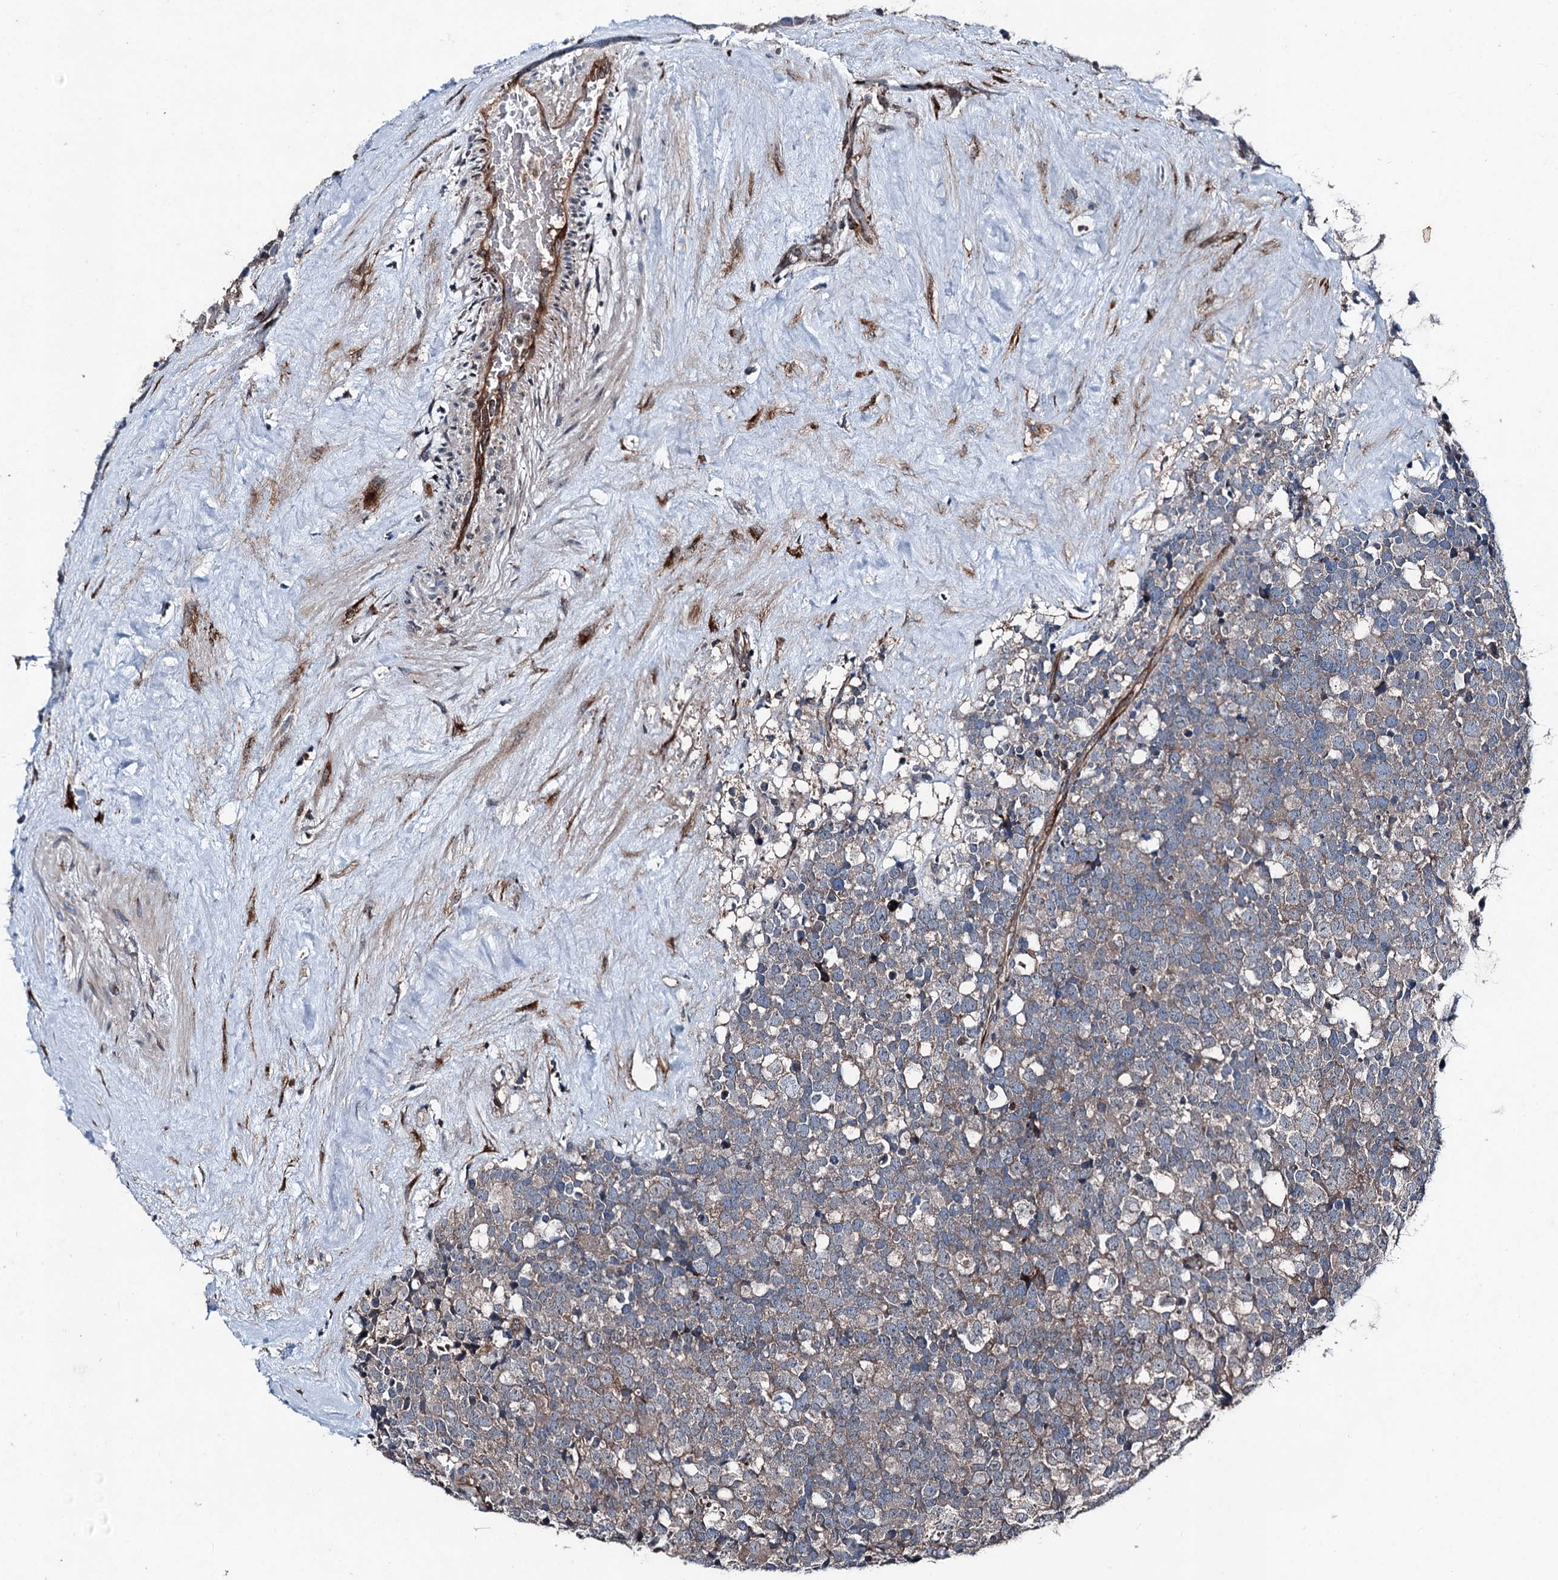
{"staining": {"intensity": "weak", "quantity": "<25%", "location": "cytoplasmic/membranous"}, "tissue": "testis cancer", "cell_type": "Tumor cells", "image_type": "cancer", "snomed": [{"axis": "morphology", "description": "Seminoma, NOS"}, {"axis": "topography", "description": "Testis"}], "caption": "Testis seminoma stained for a protein using IHC reveals no positivity tumor cells.", "gene": "DDIAS", "patient": {"sex": "male", "age": 71}}